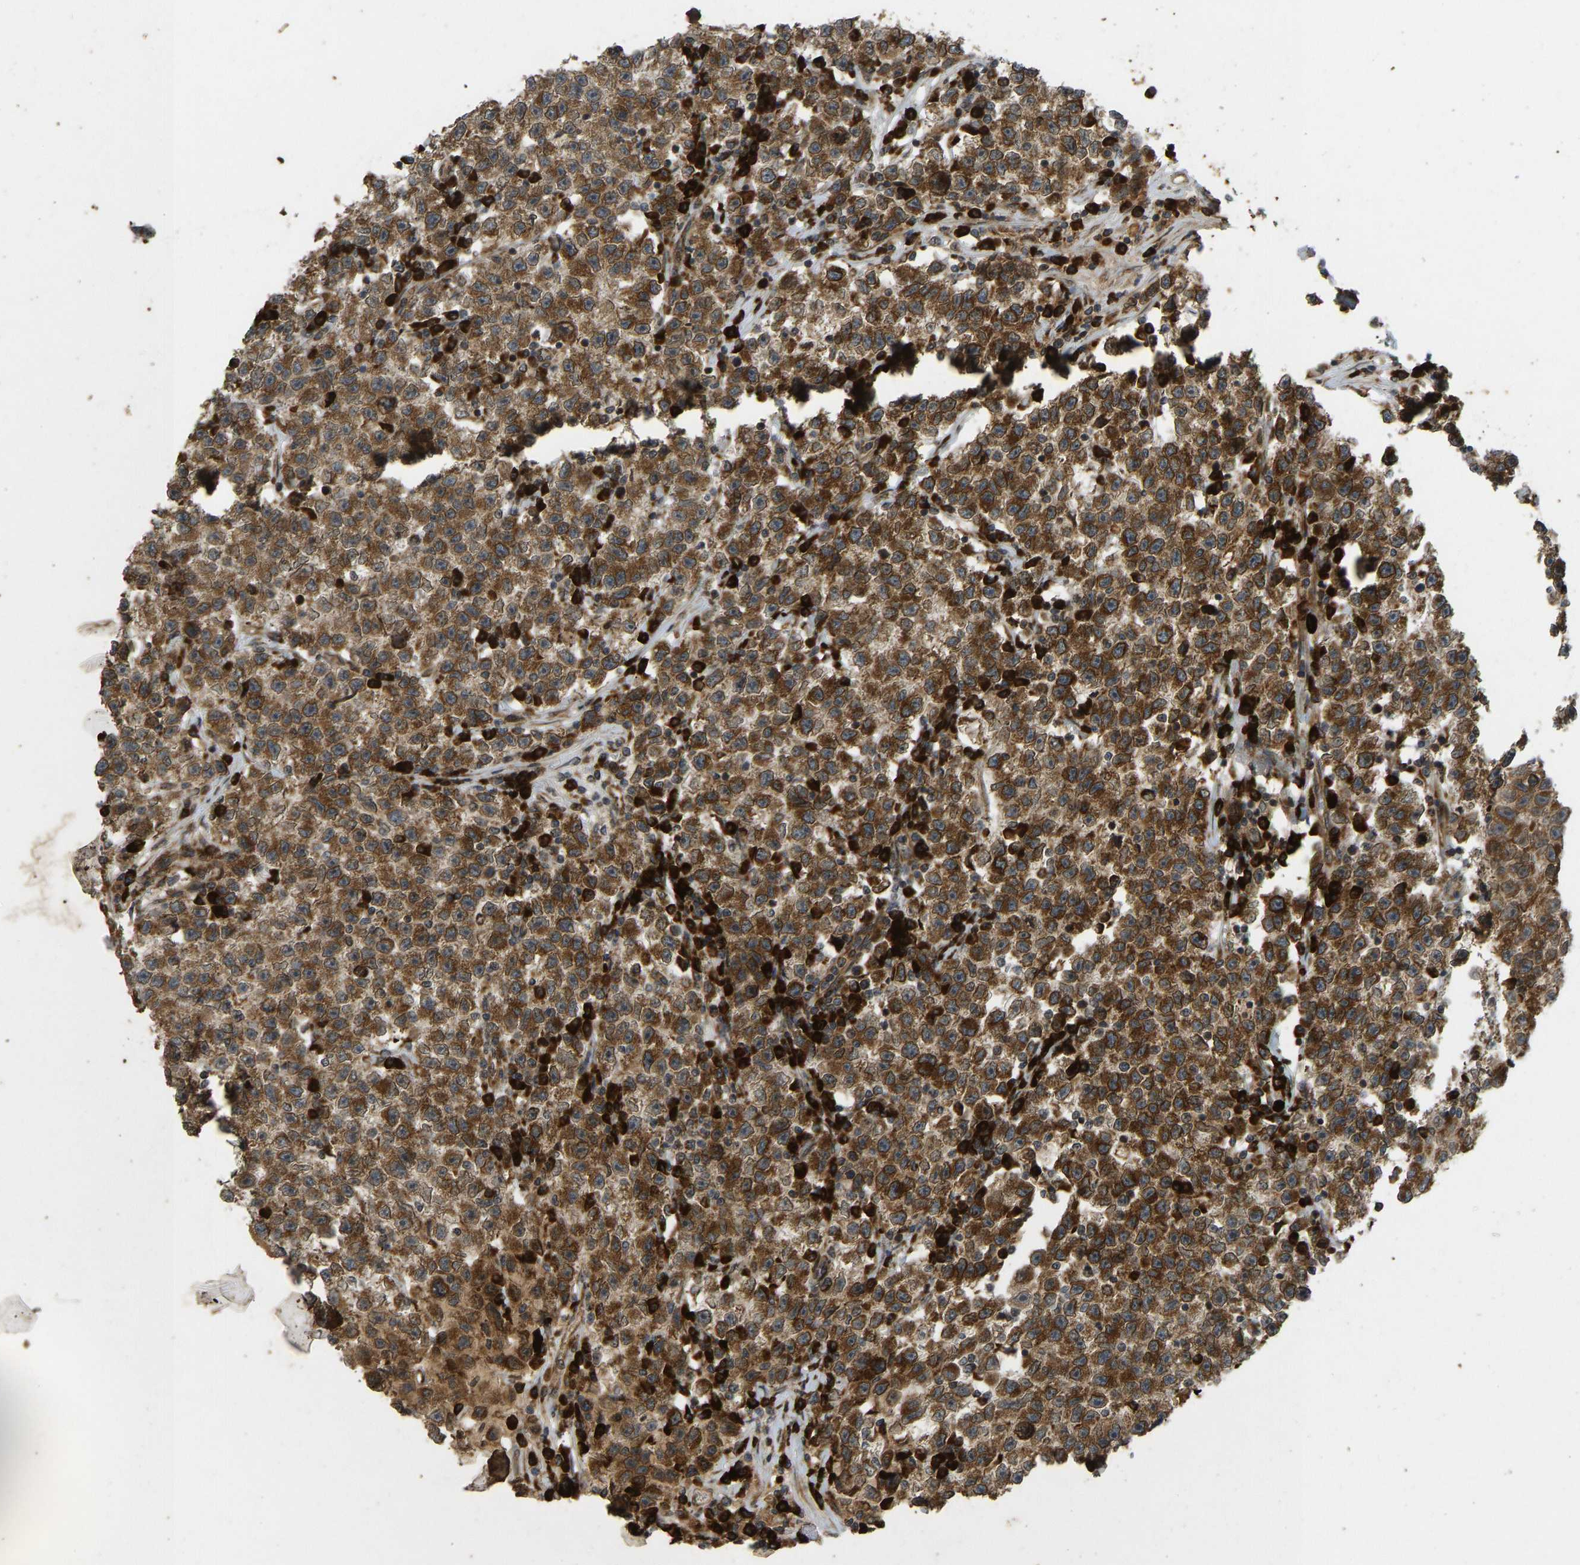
{"staining": {"intensity": "strong", "quantity": ">75%", "location": "cytoplasmic/membranous"}, "tissue": "testis cancer", "cell_type": "Tumor cells", "image_type": "cancer", "snomed": [{"axis": "morphology", "description": "Seminoma, NOS"}, {"axis": "topography", "description": "Testis"}], "caption": "Protein staining exhibits strong cytoplasmic/membranous expression in about >75% of tumor cells in testis cancer.", "gene": "RPN2", "patient": {"sex": "male", "age": 22}}